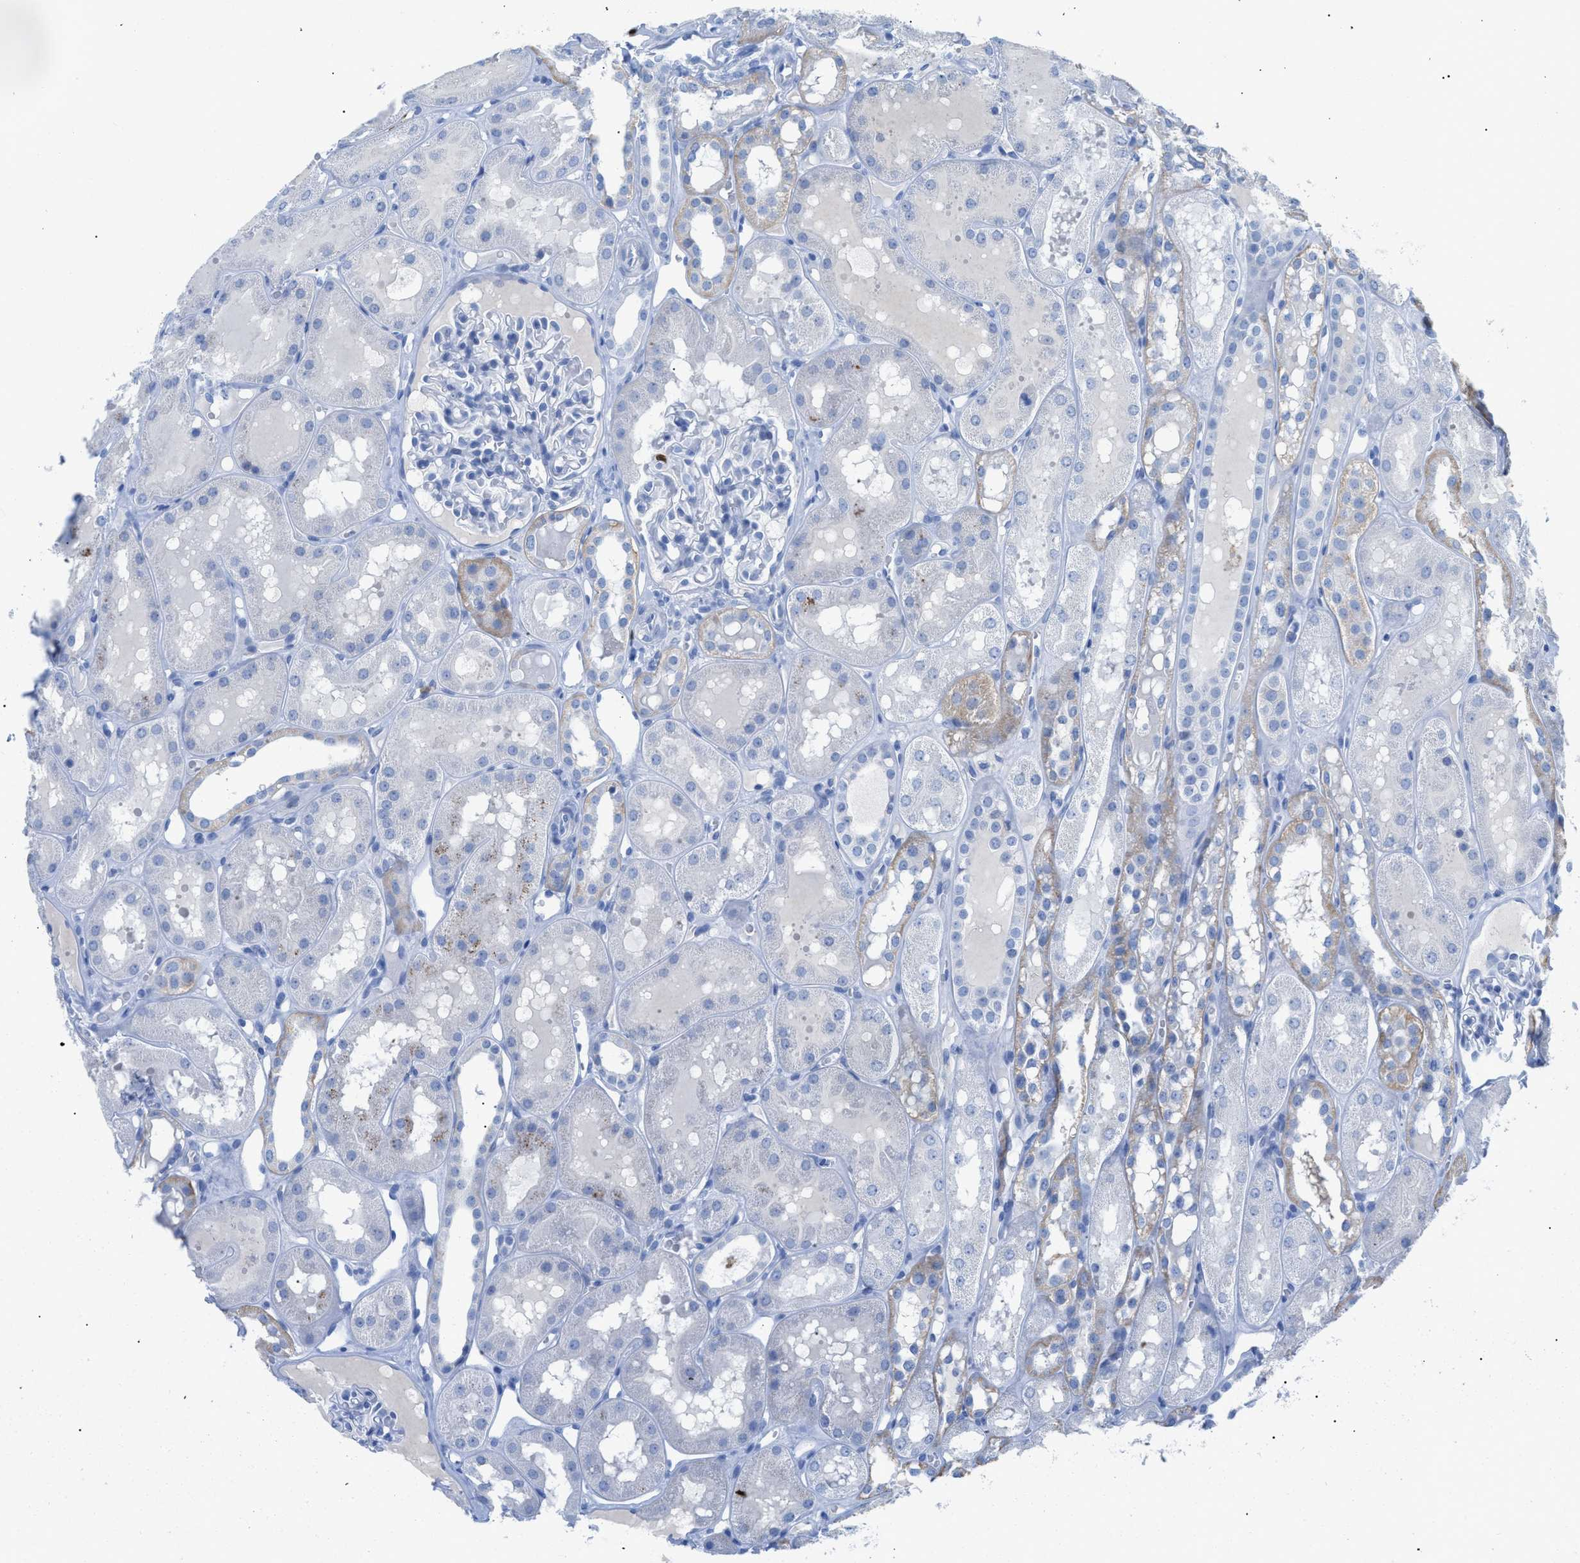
{"staining": {"intensity": "negative", "quantity": "none", "location": "none"}, "tissue": "kidney", "cell_type": "Cells in glomeruli", "image_type": "normal", "snomed": [{"axis": "morphology", "description": "Normal tissue, NOS"}, {"axis": "topography", "description": "Kidney"}, {"axis": "topography", "description": "Urinary bladder"}], "caption": "A high-resolution photomicrograph shows immunohistochemistry (IHC) staining of unremarkable kidney, which demonstrates no significant expression in cells in glomeruli.", "gene": "TCL1A", "patient": {"sex": "male", "age": 16}}